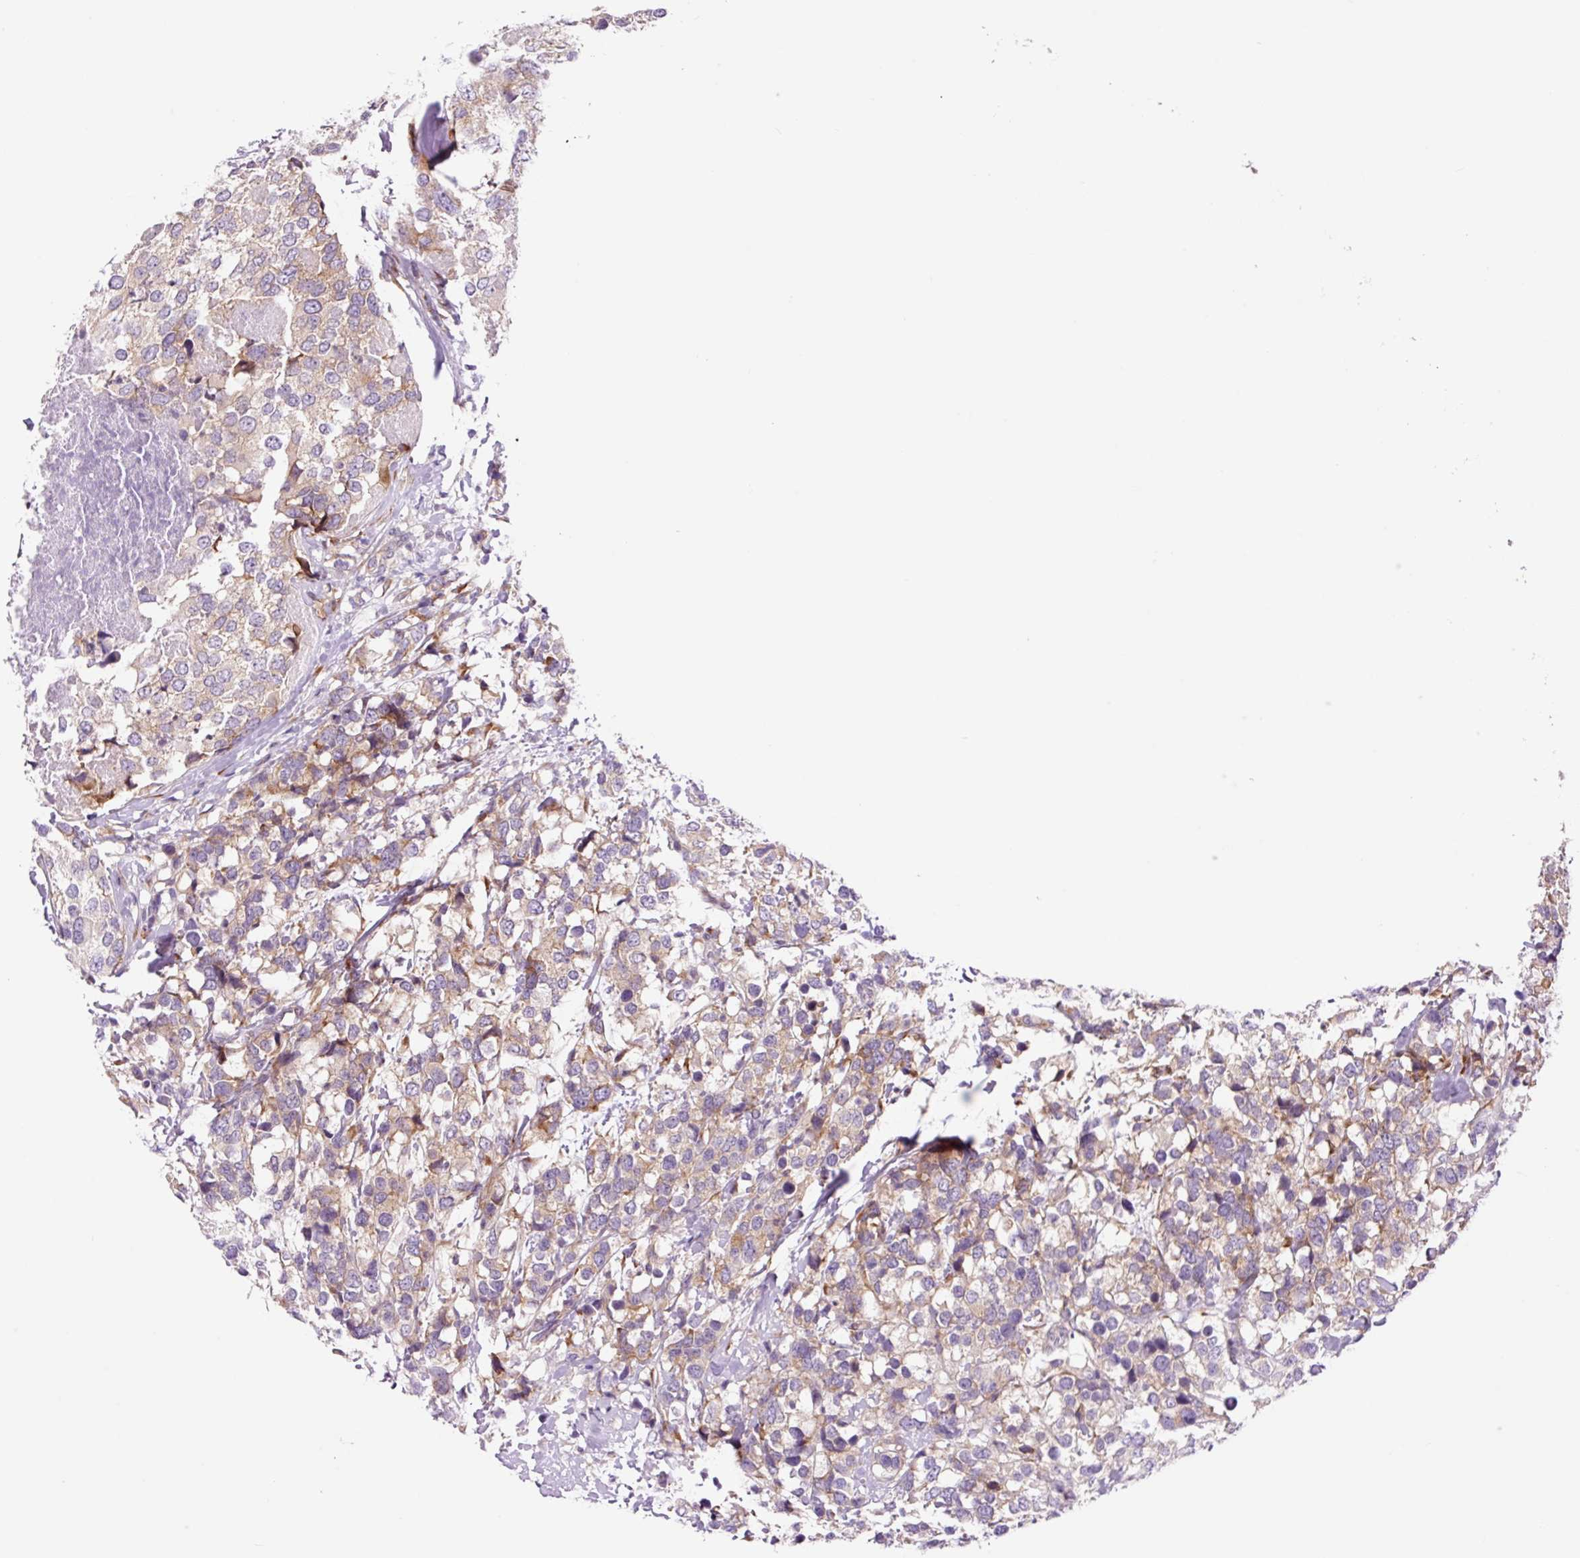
{"staining": {"intensity": "weak", "quantity": "25%-75%", "location": "cytoplasmic/membranous"}, "tissue": "breast cancer", "cell_type": "Tumor cells", "image_type": "cancer", "snomed": [{"axis": "morphology", "description": "Lobular carcinoma"}, {"axis": "topography", "description": "Breast"}], "caption": "Human lobular carcinoma (breast) stained for a protein (brown) shows weak cytoplasmic/membranous positive staining in about 25%-75% of tumor cells.", "gene": "RPL41", "patient": {"sex": "female", "age": 59}}